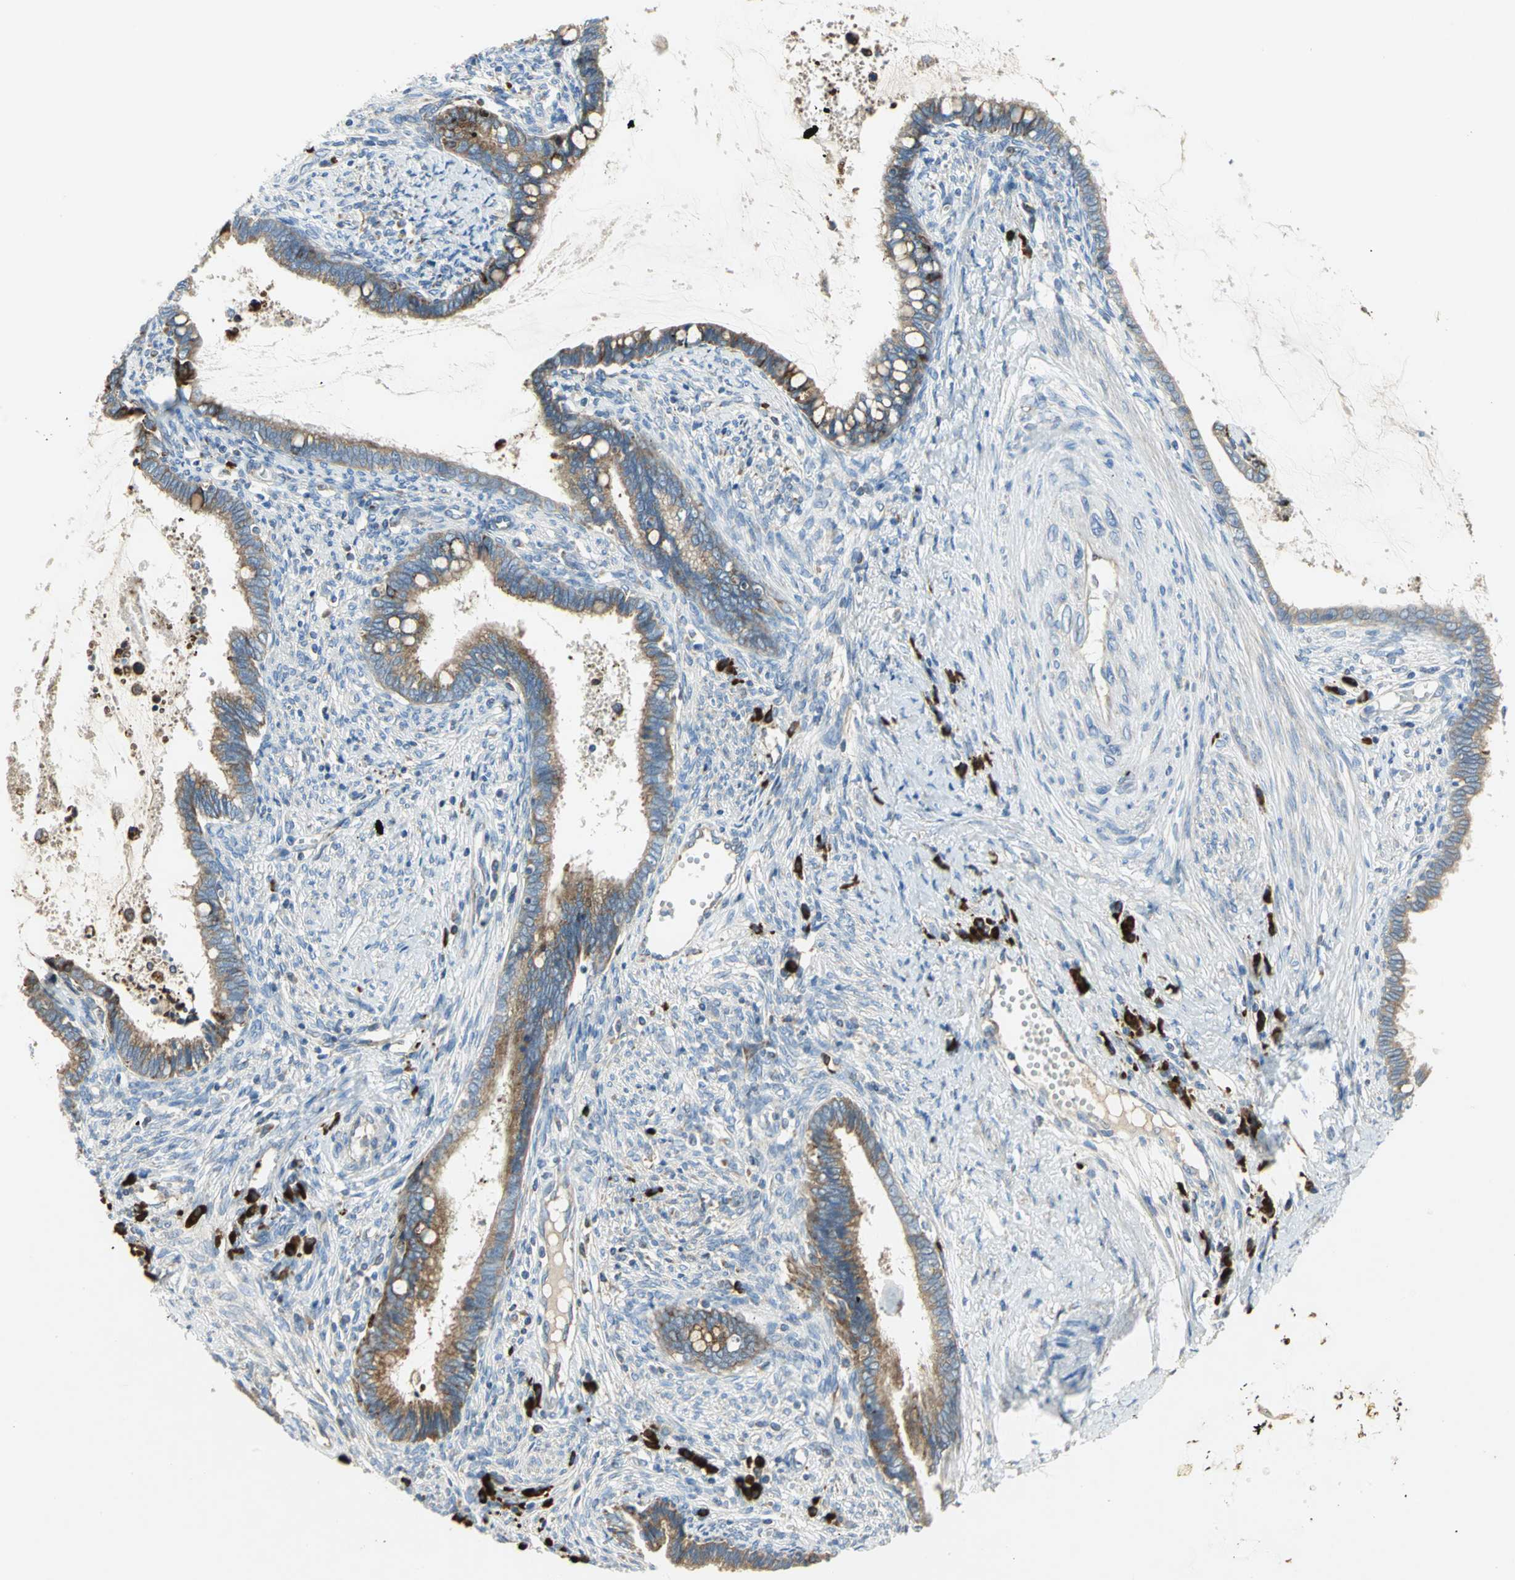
{"staining": {"intensity": "strong", "quantity": ">75%", "location": "cytoplasmic/membranous"}, "tissue": "cervical cancer", "cell_type": "Tumor cells", "image_type": "cancer", "snomed": [{"axis": "morphology", "description": "Adenocarcinoma, NOS"}, {"axis": "topography", "description": "Cervix"}], "caption": "Immunohistochemical staining of cervical cancer (adenocarcinoma) exhibits high levels of strong cytoplasmic/membranous expression in approximately >75% of tumor cells.", "gene": "TULP4", "patient": {"sex": "female", "age": 44}}